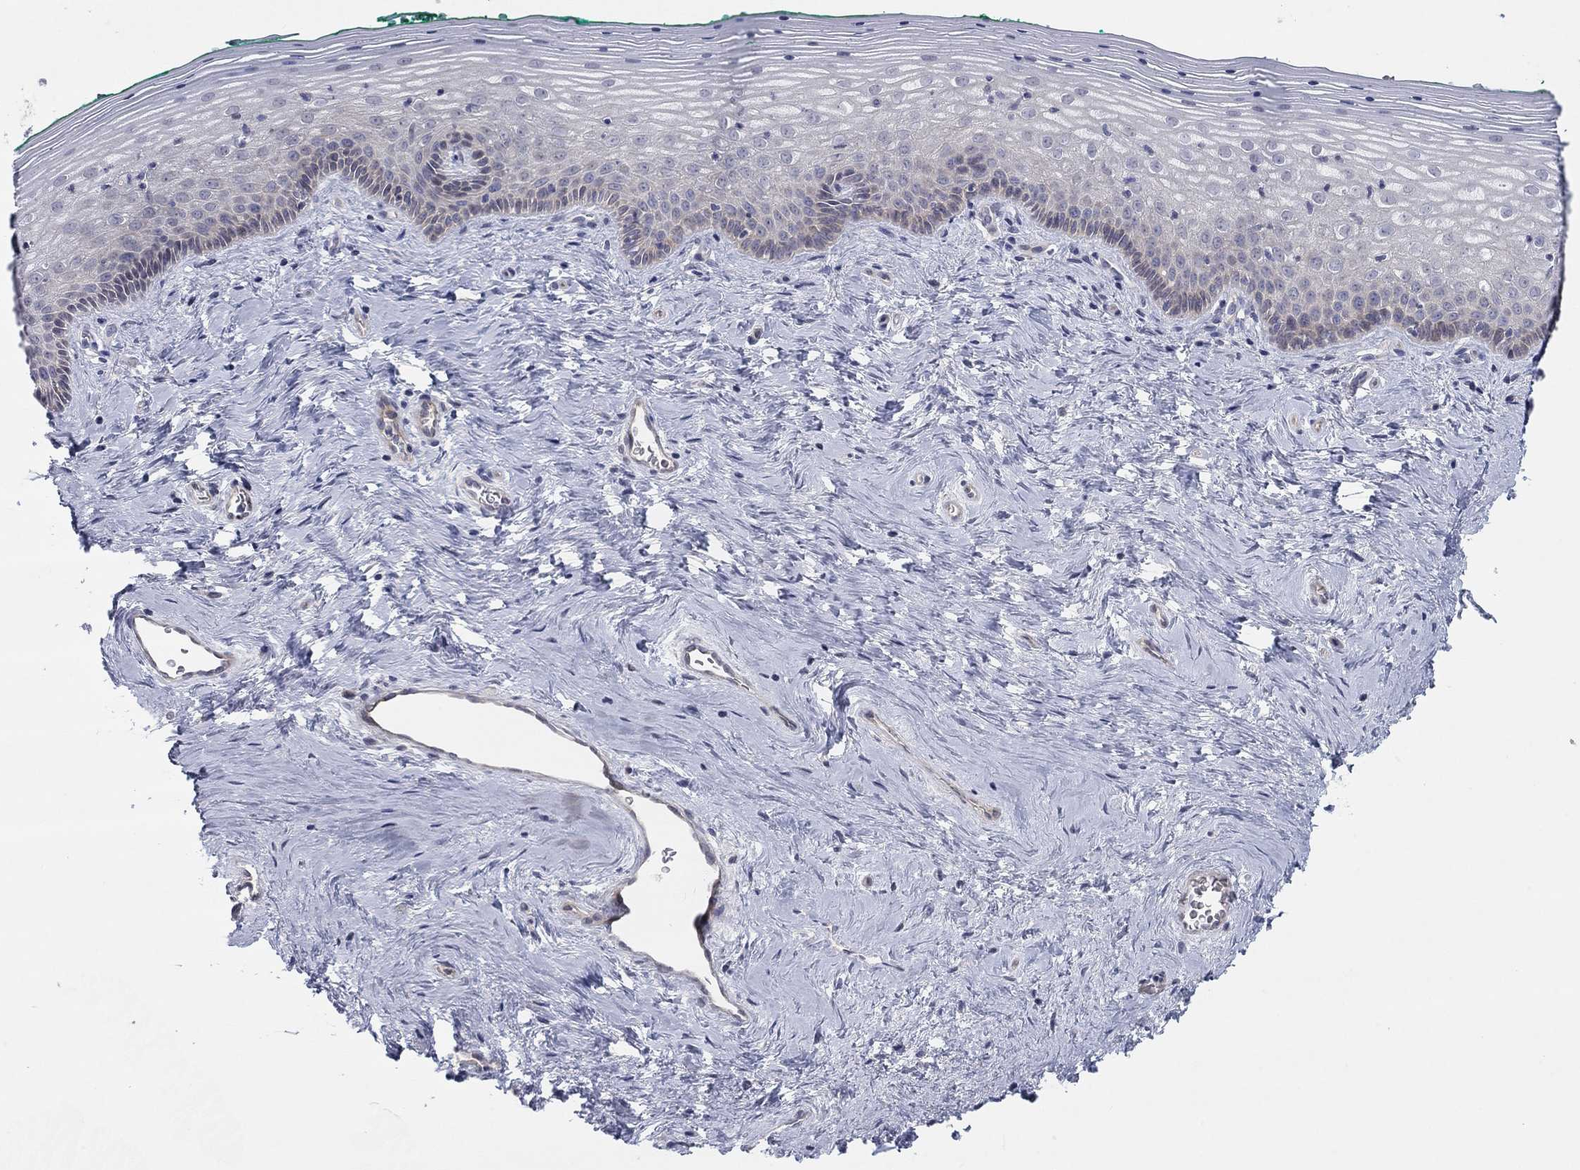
{"staining": {"intensity": "negative", "quantity": "none", "location": "none"}, "tissue": "vagina", "cell_type": "Squamous epithelial cells", "image_type": "normal", "snomed": [{"axis": "morphology", "description": "Normal tissue, NOS"}, {"axis": "topography", "description": "Vagina"}], "caption": "This image is of benign vagina stained with immunohistochemistry (IHC) to label a protein in brown with the nuclei are counter-stained blue. There is no expression in squamous epithelial cells.", "gene": "AMN1", "patient": {"sex": "female", "age": 45}}